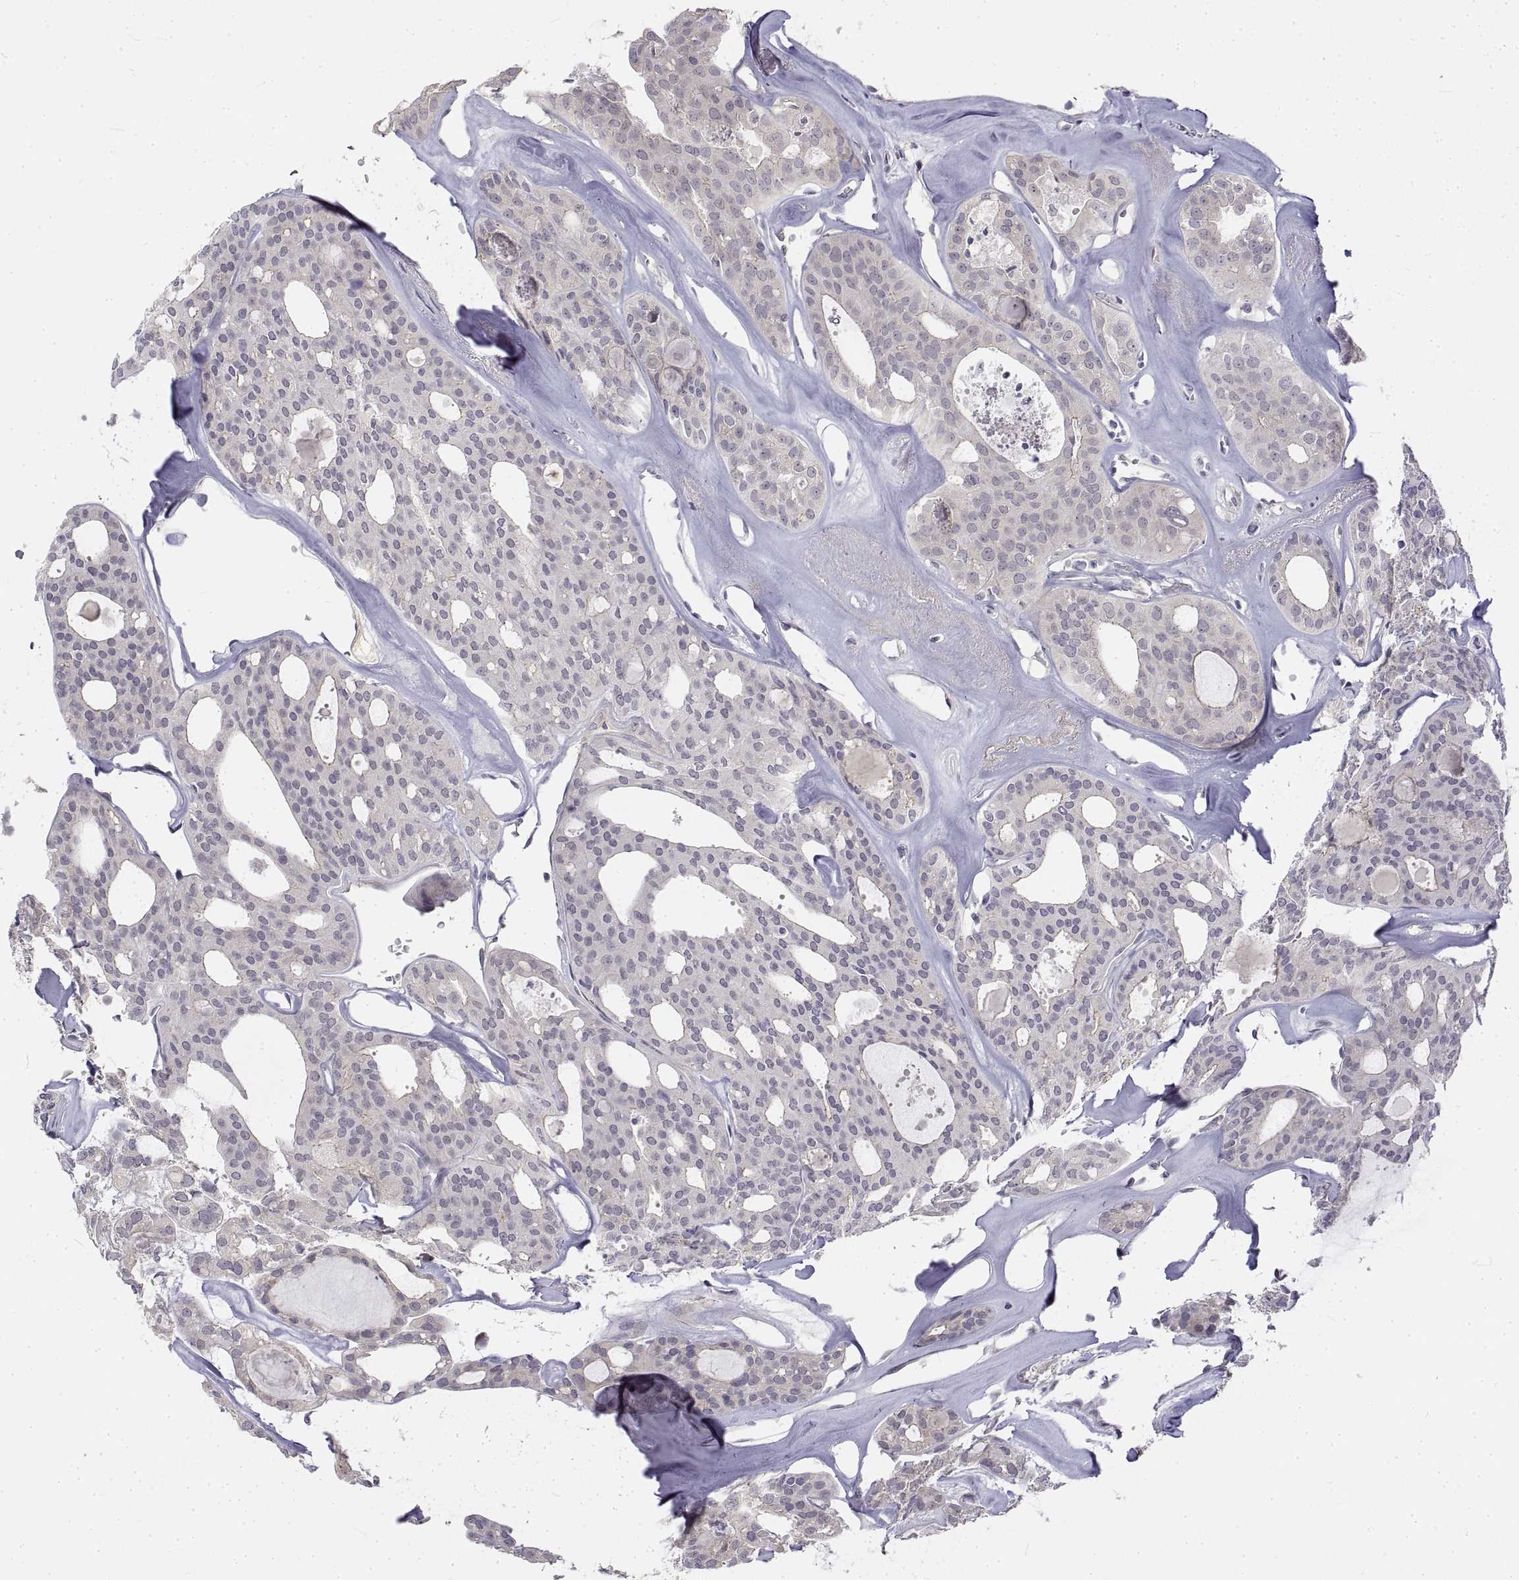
{"staining": {"intensity": "negative", "quantity": "none", "location": "none"}, "tissue": "thyroid cancer", "cell_type": "Tumor cells", "image_type": "cancer", "snomed": [{"axis": "morphology", "description": "Follicular adenoma carcinoma, NOS"}, {"axis": "topography", "description": "Thyroid gland"}], "caption": "Tumor cells are negative for brown protein staining in thyroid cancer (follicular adenoma carcinoma).", "gene": "ANO2", "patient": {"sex": "male", "age": 75}}